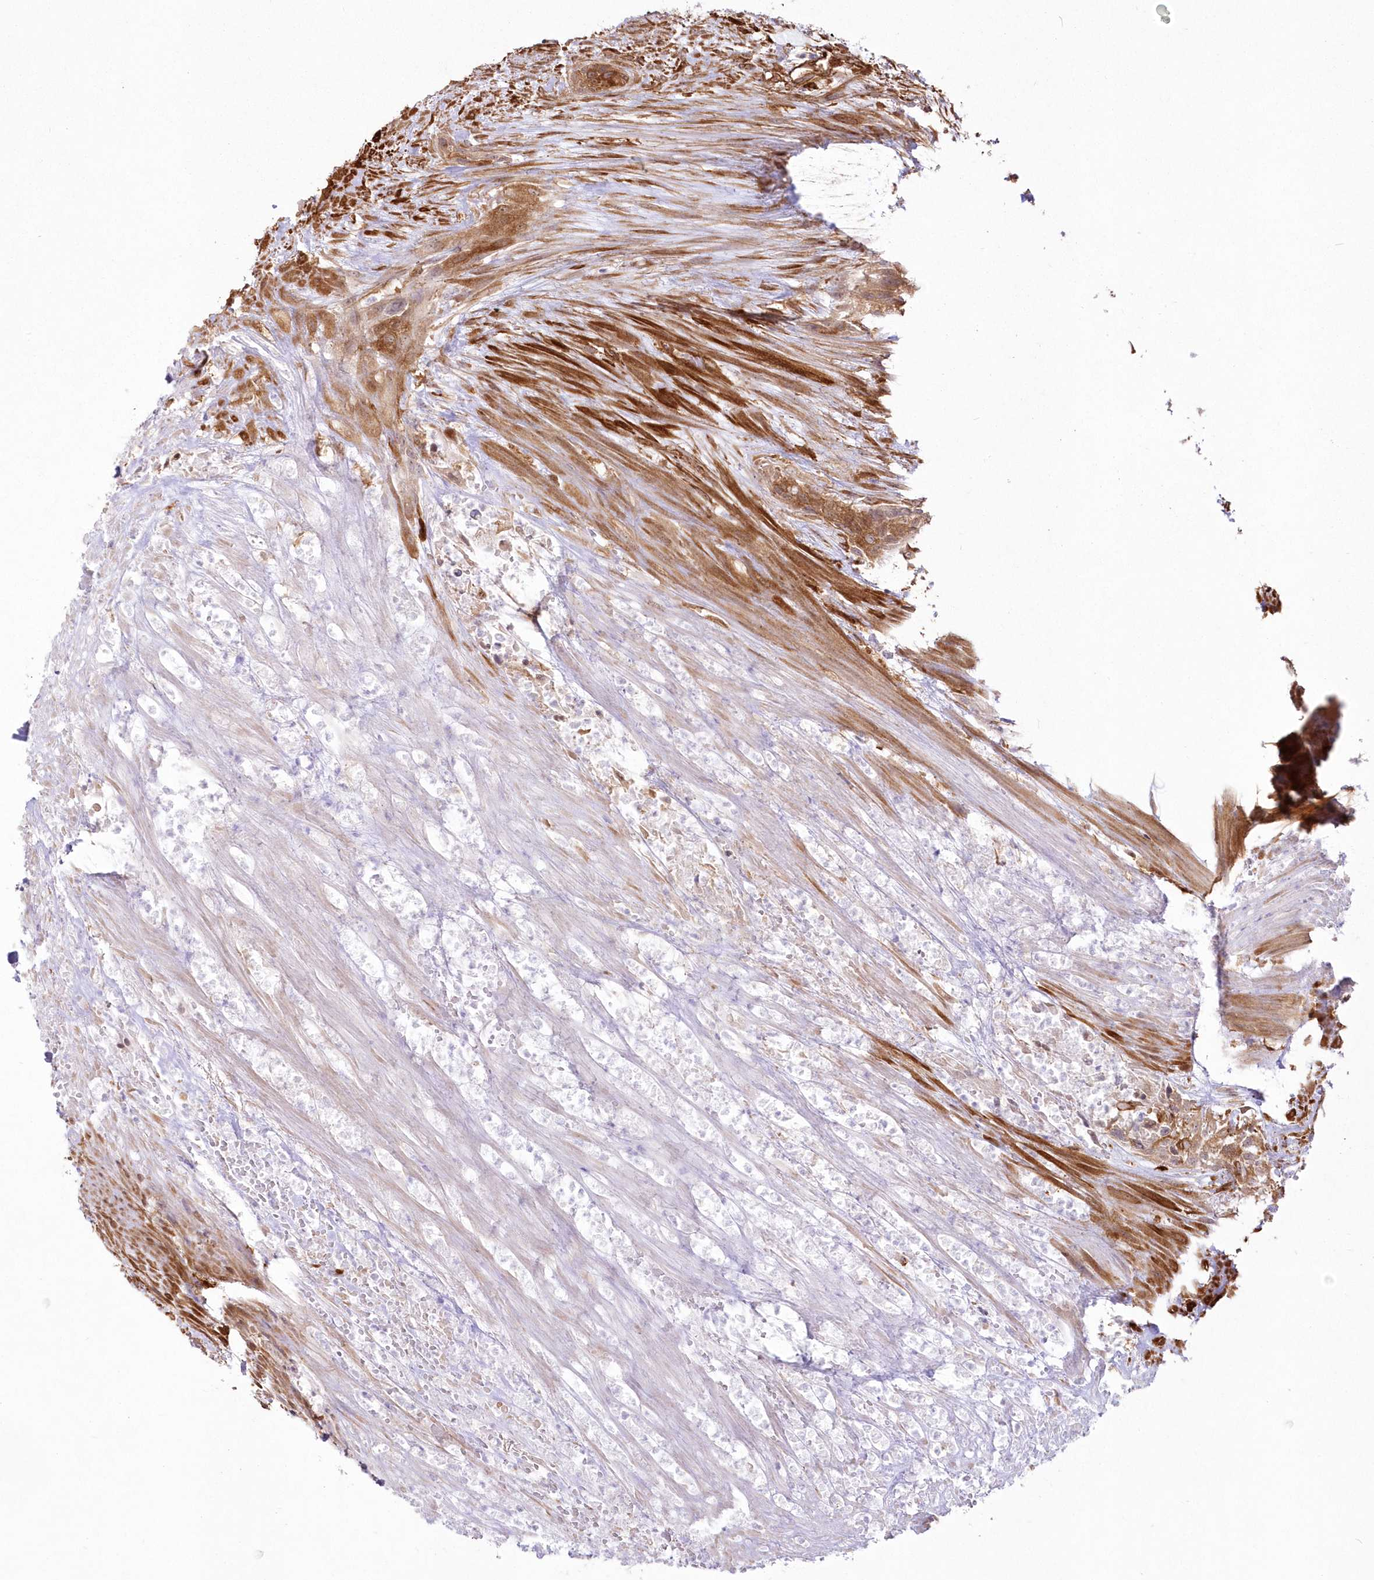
{"staining": {"intensity": "moderate", "quantity": ">75%", "location": "cytoplasmic/membranous"}, "tissue": "urothelial cancer", "cell_type": "Tumor cells", "image_type": "cancer", "snomed": [{"axis": "morphology", "description": "Urothelial carcinoma, High grade"}, {"axis": "topography", "description": "Urinary bladder"}], "caption": "Human urothelial cancer stained with a protein marker demonstrates moderate staining in tumor cells.", "gene": "SH3PXD2B", "patient": {"sex": "male", "age": 35}}